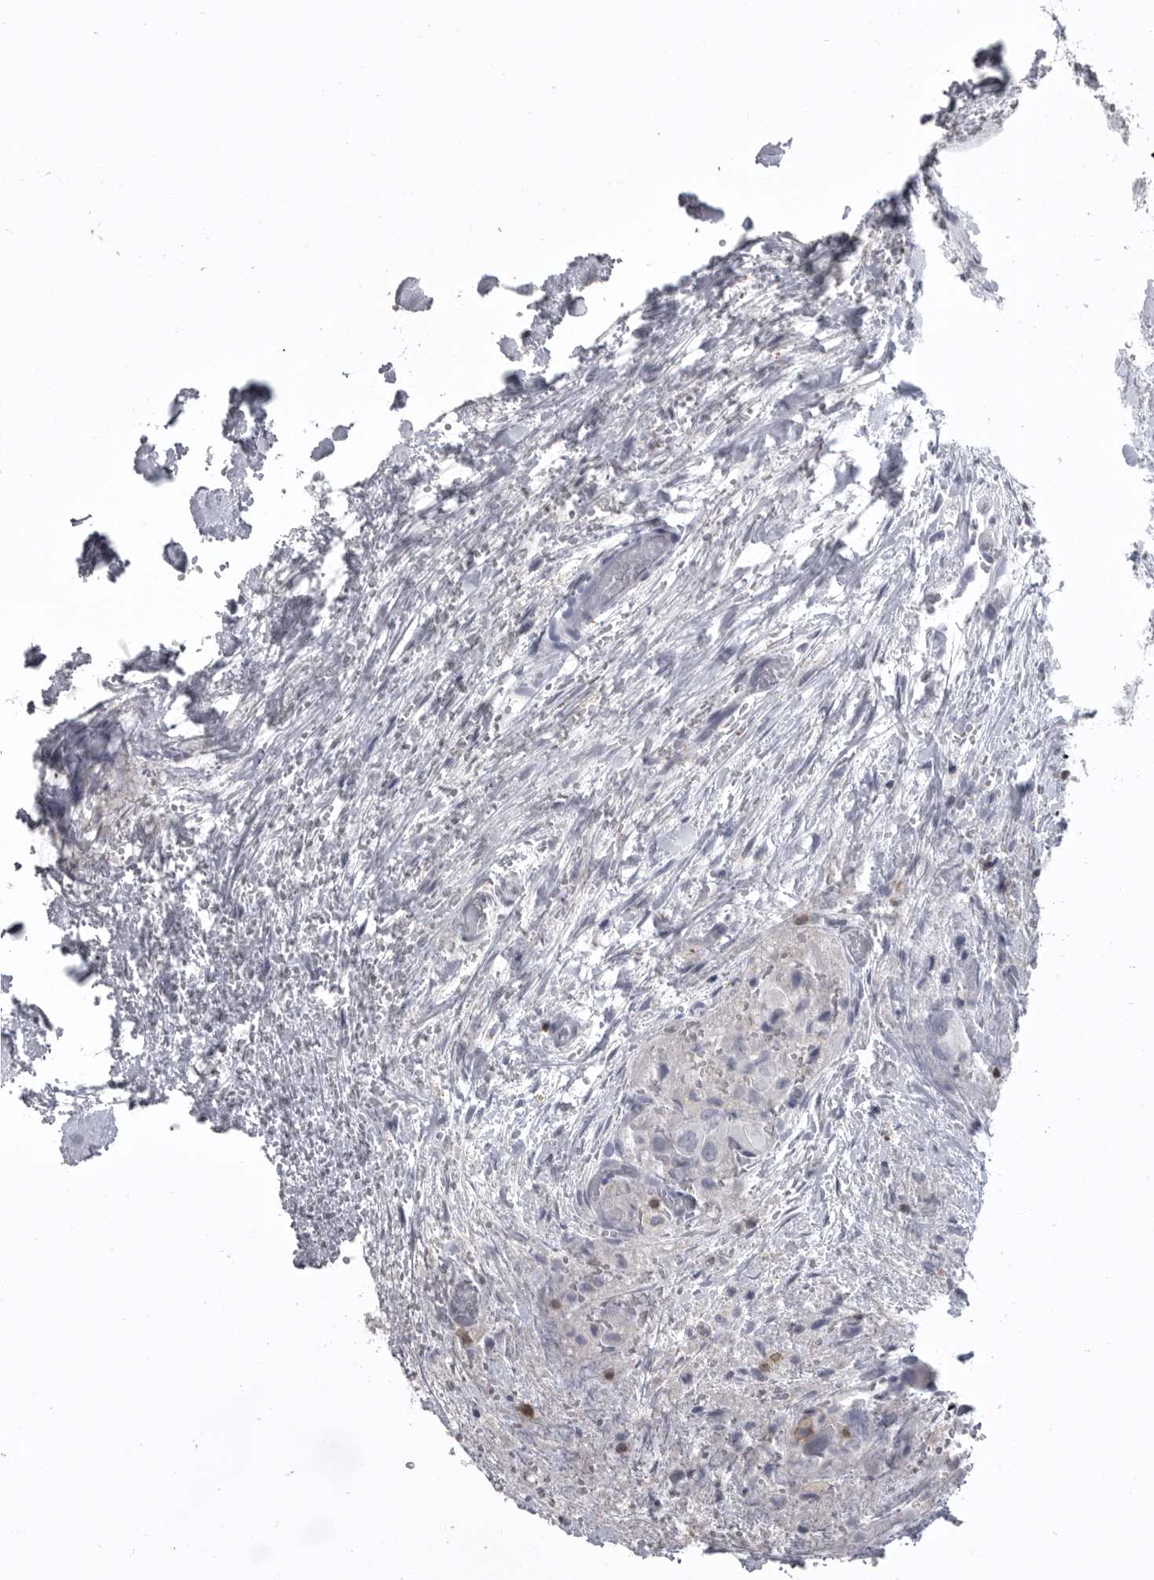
{"staining": {"intensity": "negative", "quantity": "none", "location": "none"}, "tissue": "thyroid cancer", "cell_type": "Tumor cells", "image_type": "cancer", "snomed": [{"axis": "morphology", "description": "Papillary adenocarcinoma, NOS"}, {"axis": "topography", "description": "Thyroid gland"}], "caption": "The immunohistochemistry micrograph has no significant positivity in tumor cells of thyroid cancer (papillary adenocarcinoma) tissue.", "gene": "ITGAL", "patient": {"sex": "female", "age": 59}}